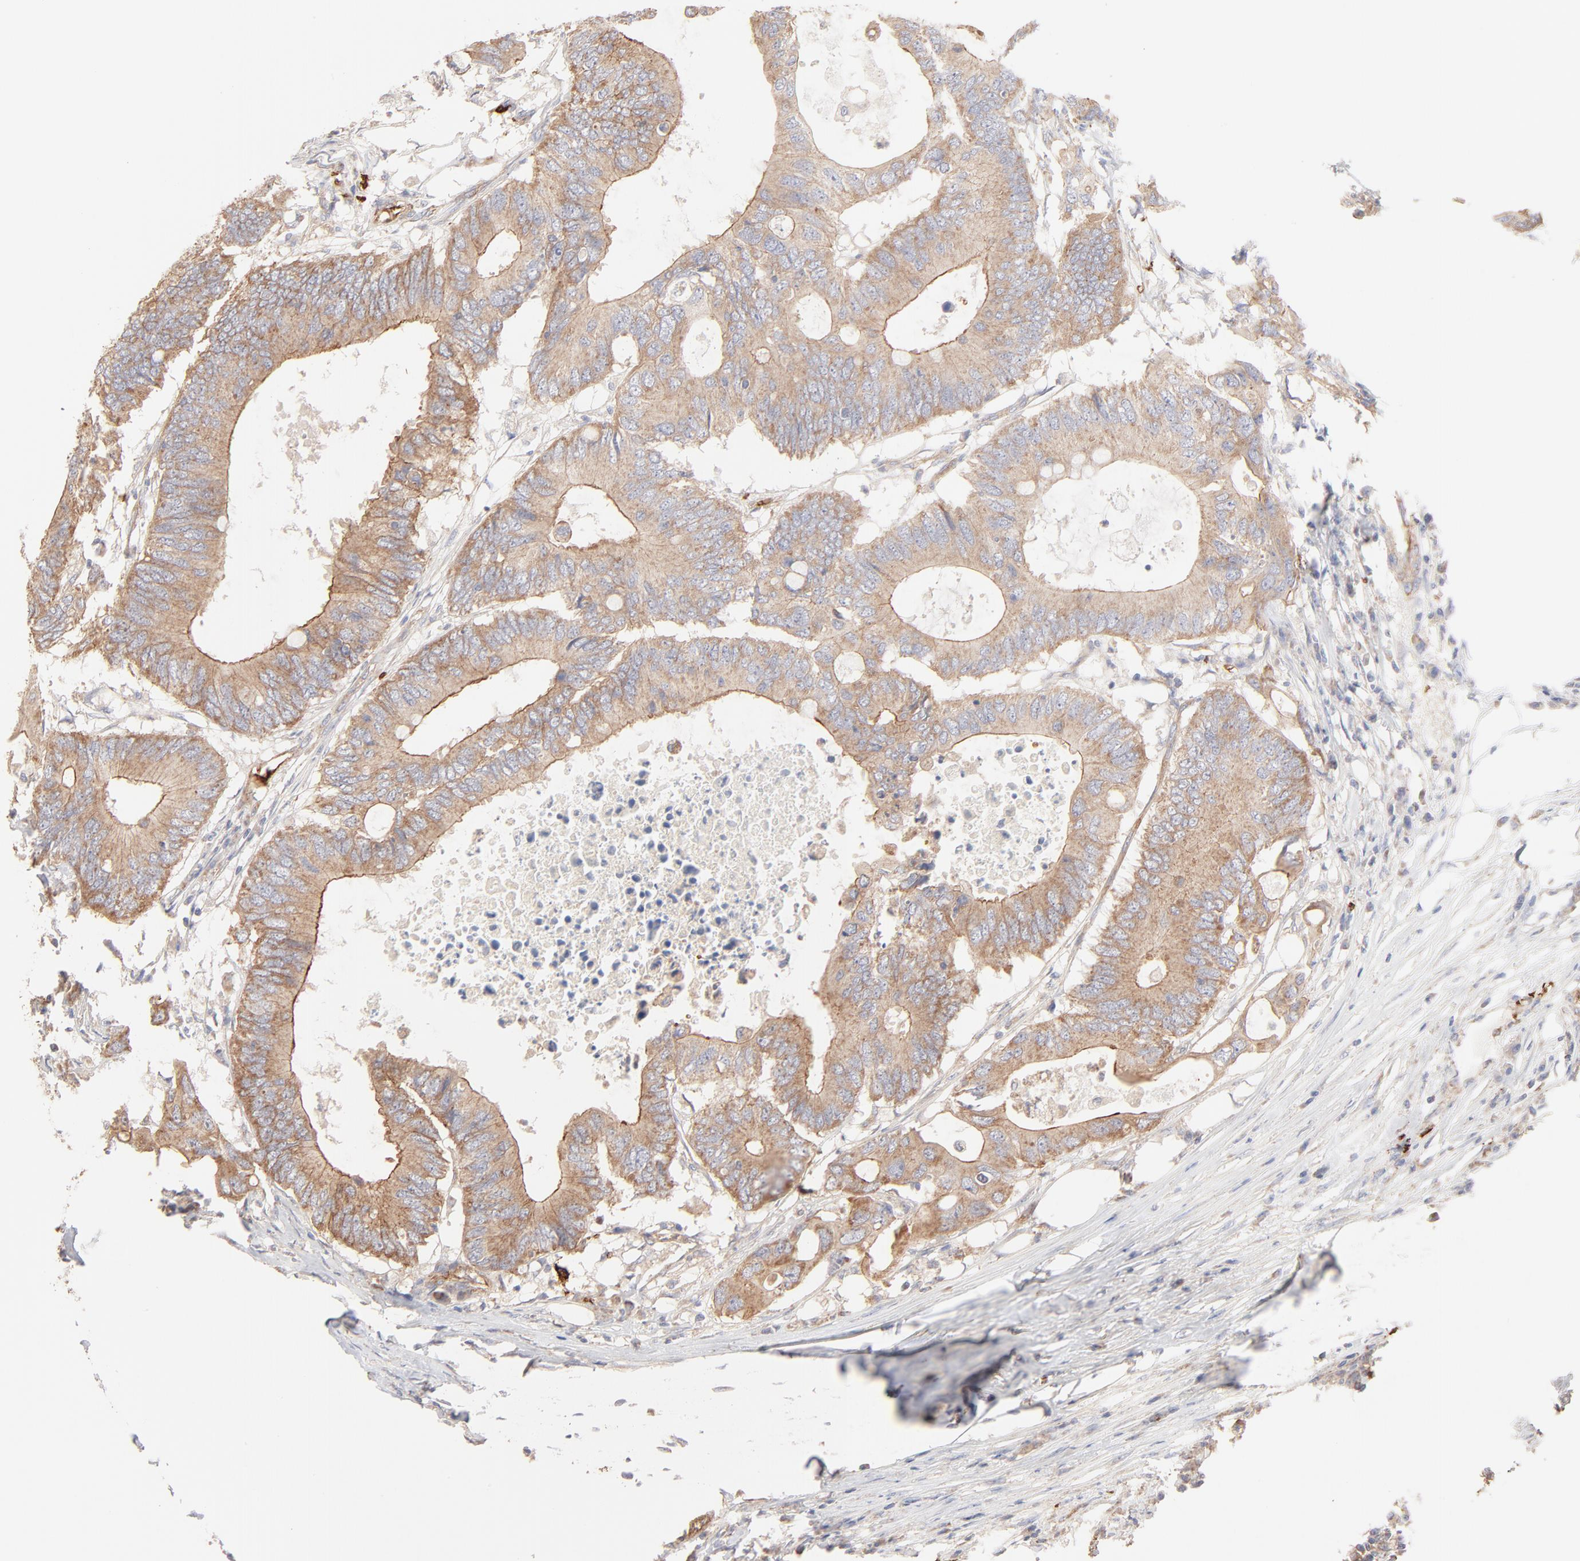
{"staining": {"intensity": "weak", "quantity": ">75%", "location": "cytoplasmic/membranous"}, "tissue": "colorectal cancer", "cell_type": "Tumor cells", "image_type": "cancer", "snomed": [{"axis": "morphology", "description": "Adenocarcinoma, NOS"}, {"axis": "topography", "description": "Colon"}], "caption": "Immunohistochemical staining of colorectal cancer displays low levels of weak cytoplasmic/membranous expression in about >75% of tumor cells.", "gene": "SPTB", "patient": {"sex": "male", "age": 71}}